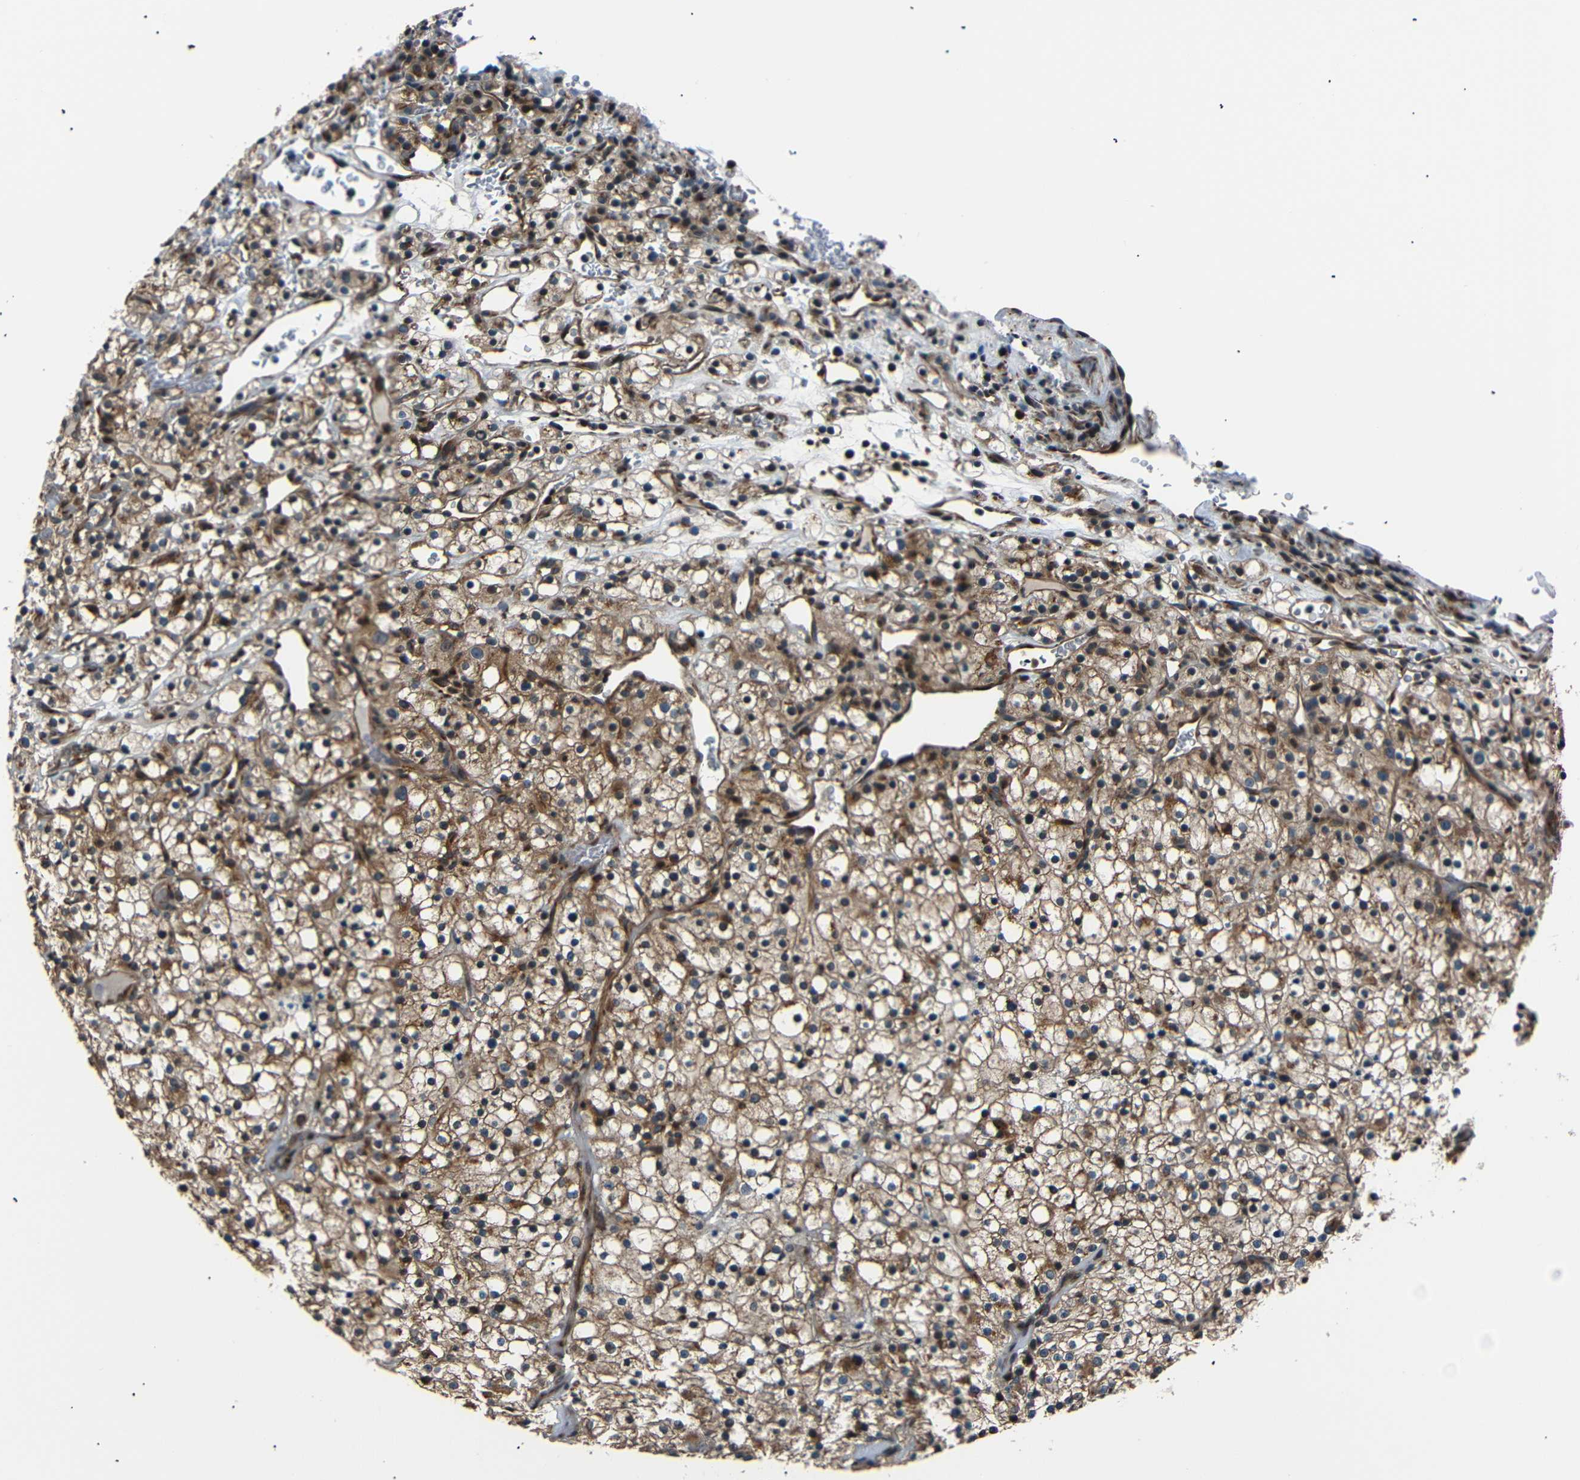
{"staining": {"intensity": "moderate", "quantity": ">75%", "location": "cytoplasmic/membranous"}, "tissue": "renal cancer", "cell_type": "Tumor cells", "image_type": "cancer", "snomed": [{"axis": "morphology", "description": "Normal tissue, NOS"}, {"axis": "morphology", "description": "Adenocarcinoma, NOS"}, {"axis": "topography", "description": "Kidney"}], "caption": "Immunohistochemistry (IHC) (DAB (3,3'-diaminobenzidine)) staining of human renal cancer (adenocarcinoma) reveals moderate cytoplasmic/membranous protein expression in approximately >75% of tumor cells.", "gene": "AKAP9", "patient": {"sex": "female", "age": 72}}